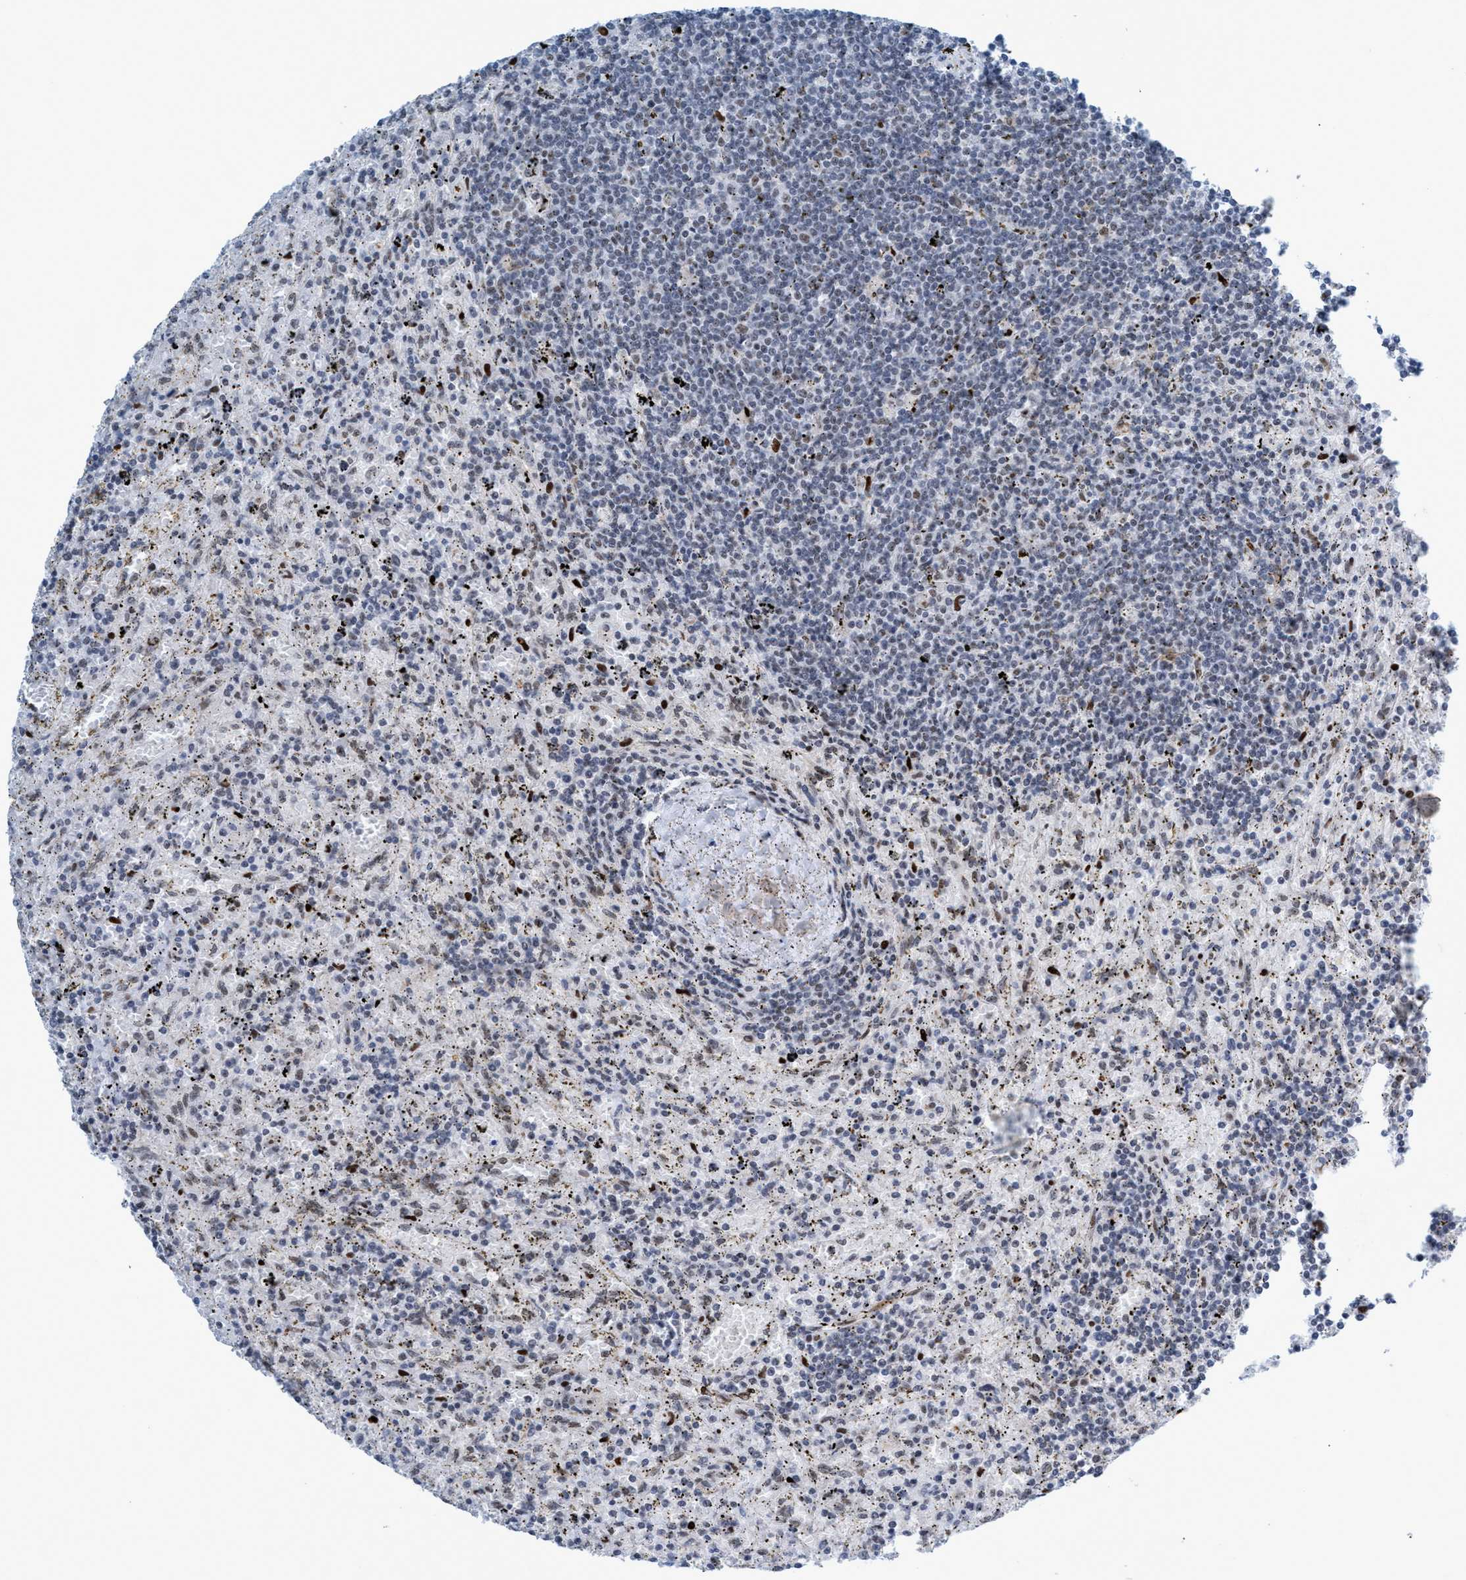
{"staining": {"intensity": "negative", "quantity": "none", "location": "none"}, "tissue": "lymphoma", "cell_type": "Tumor cells", "image_type": "cancer", "snomed": [{"axis": "morphology", "description": "Malignant lymphoma, non-Hodgkin's type, Low grade"}, {"axis": "topography", "description": "Spleen"}], "caption": "Histopathology image shows no significant protein staining in tumor cells of malignant lymphoma, non-Hodgkin's type (low-grade).", "gene": "CWC27", "patient": {"sex": "male", "age": 76}}